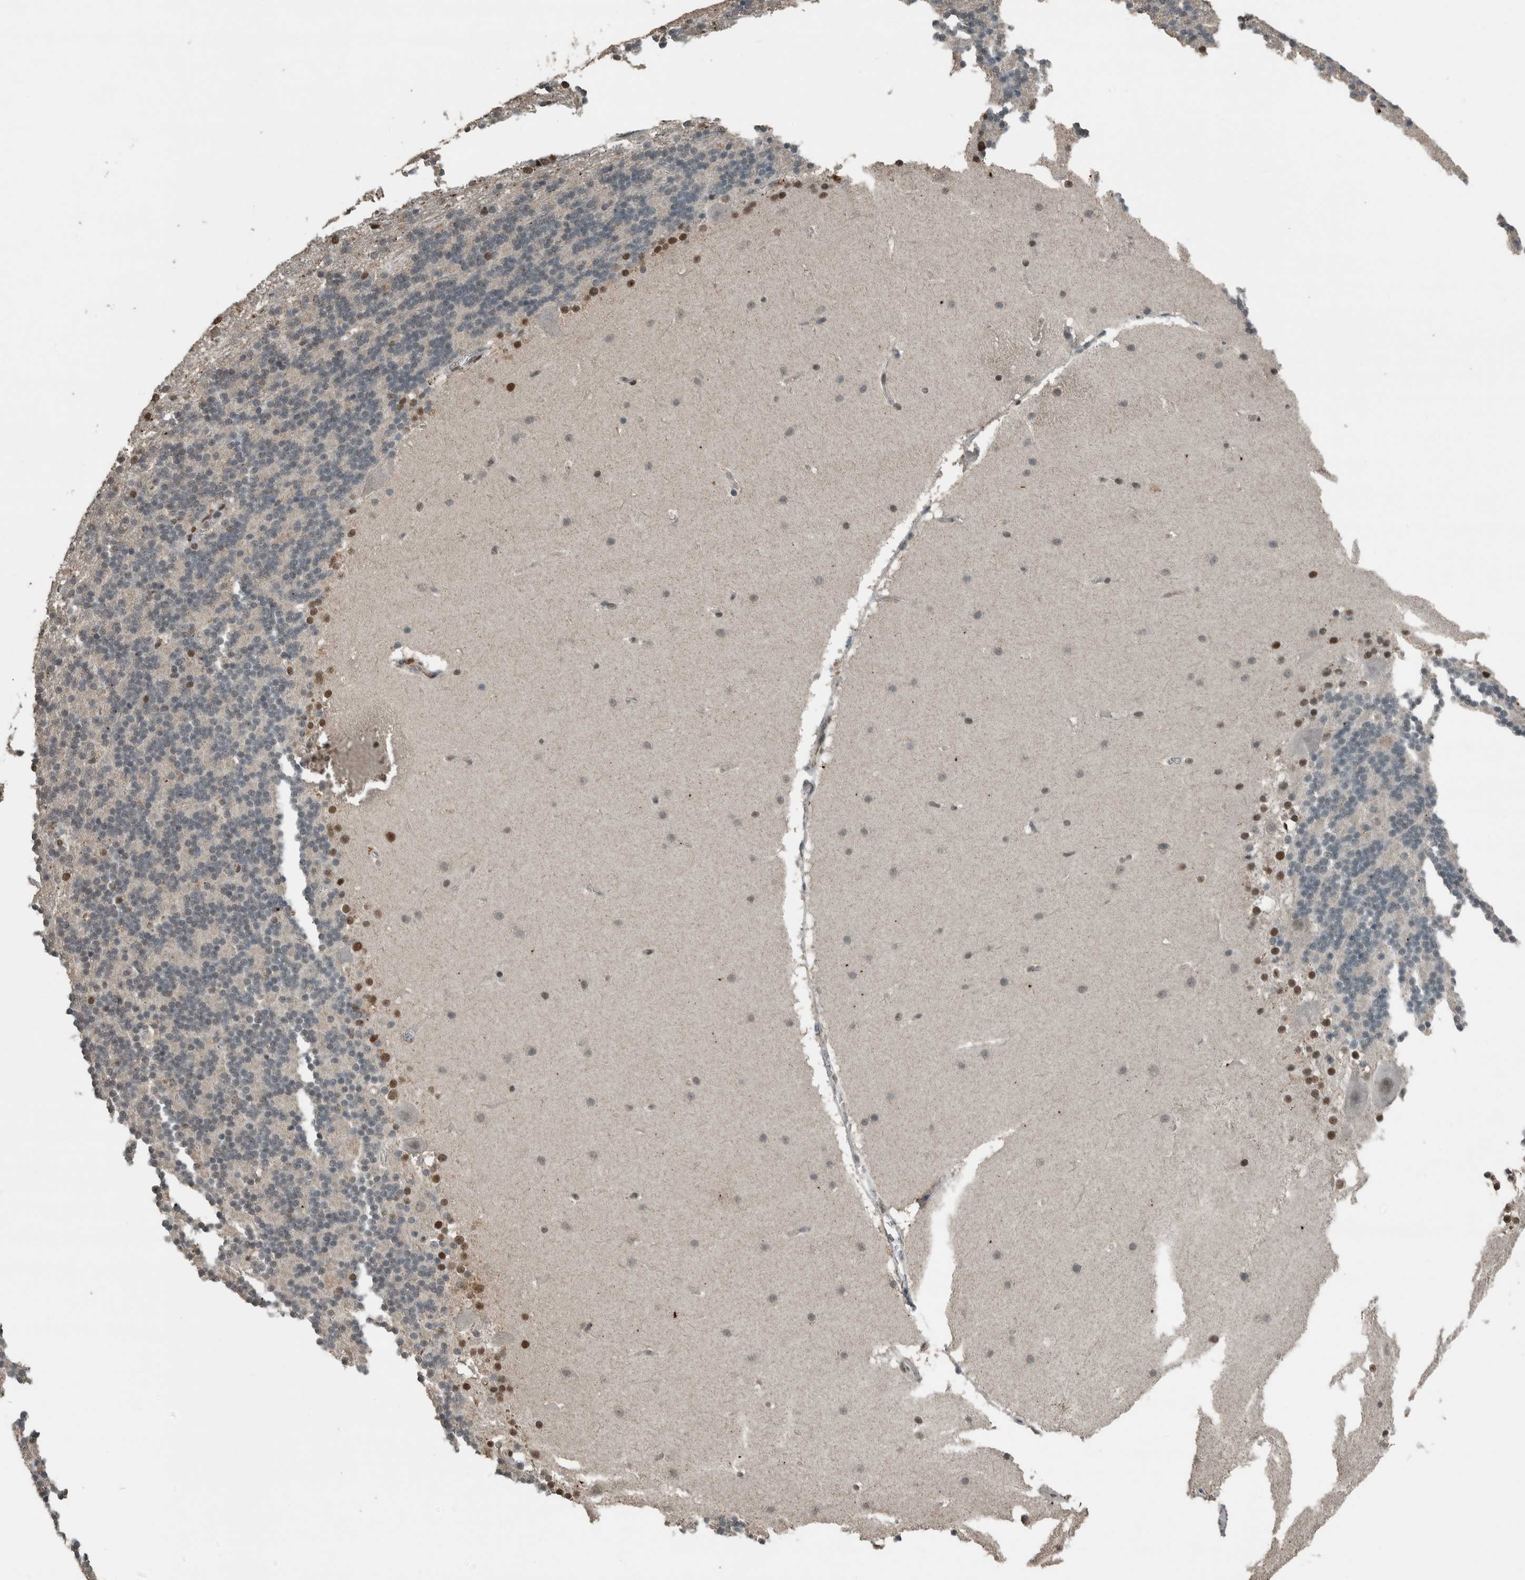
{"staining": {"intensity": "moderate", "quantity": "<25%", "location": "nuclear"}, "tissue": "cerebellum", "cell_type": "Cells in granular layer", "image_type": "normal", "snomed": [{"axis": "morphology", "description": "Normal tissue, NOS"}, {"axis": "topography", "description": "Cerebellum"}], "caption": "Benign cerebellum demonstrates moderate nuclear positivity in approximately <25% of cells in granular layer, visualized by immunohistochemistry.", "gene": "ZNF24", "patient": {"sex": "female", "age": 19}}